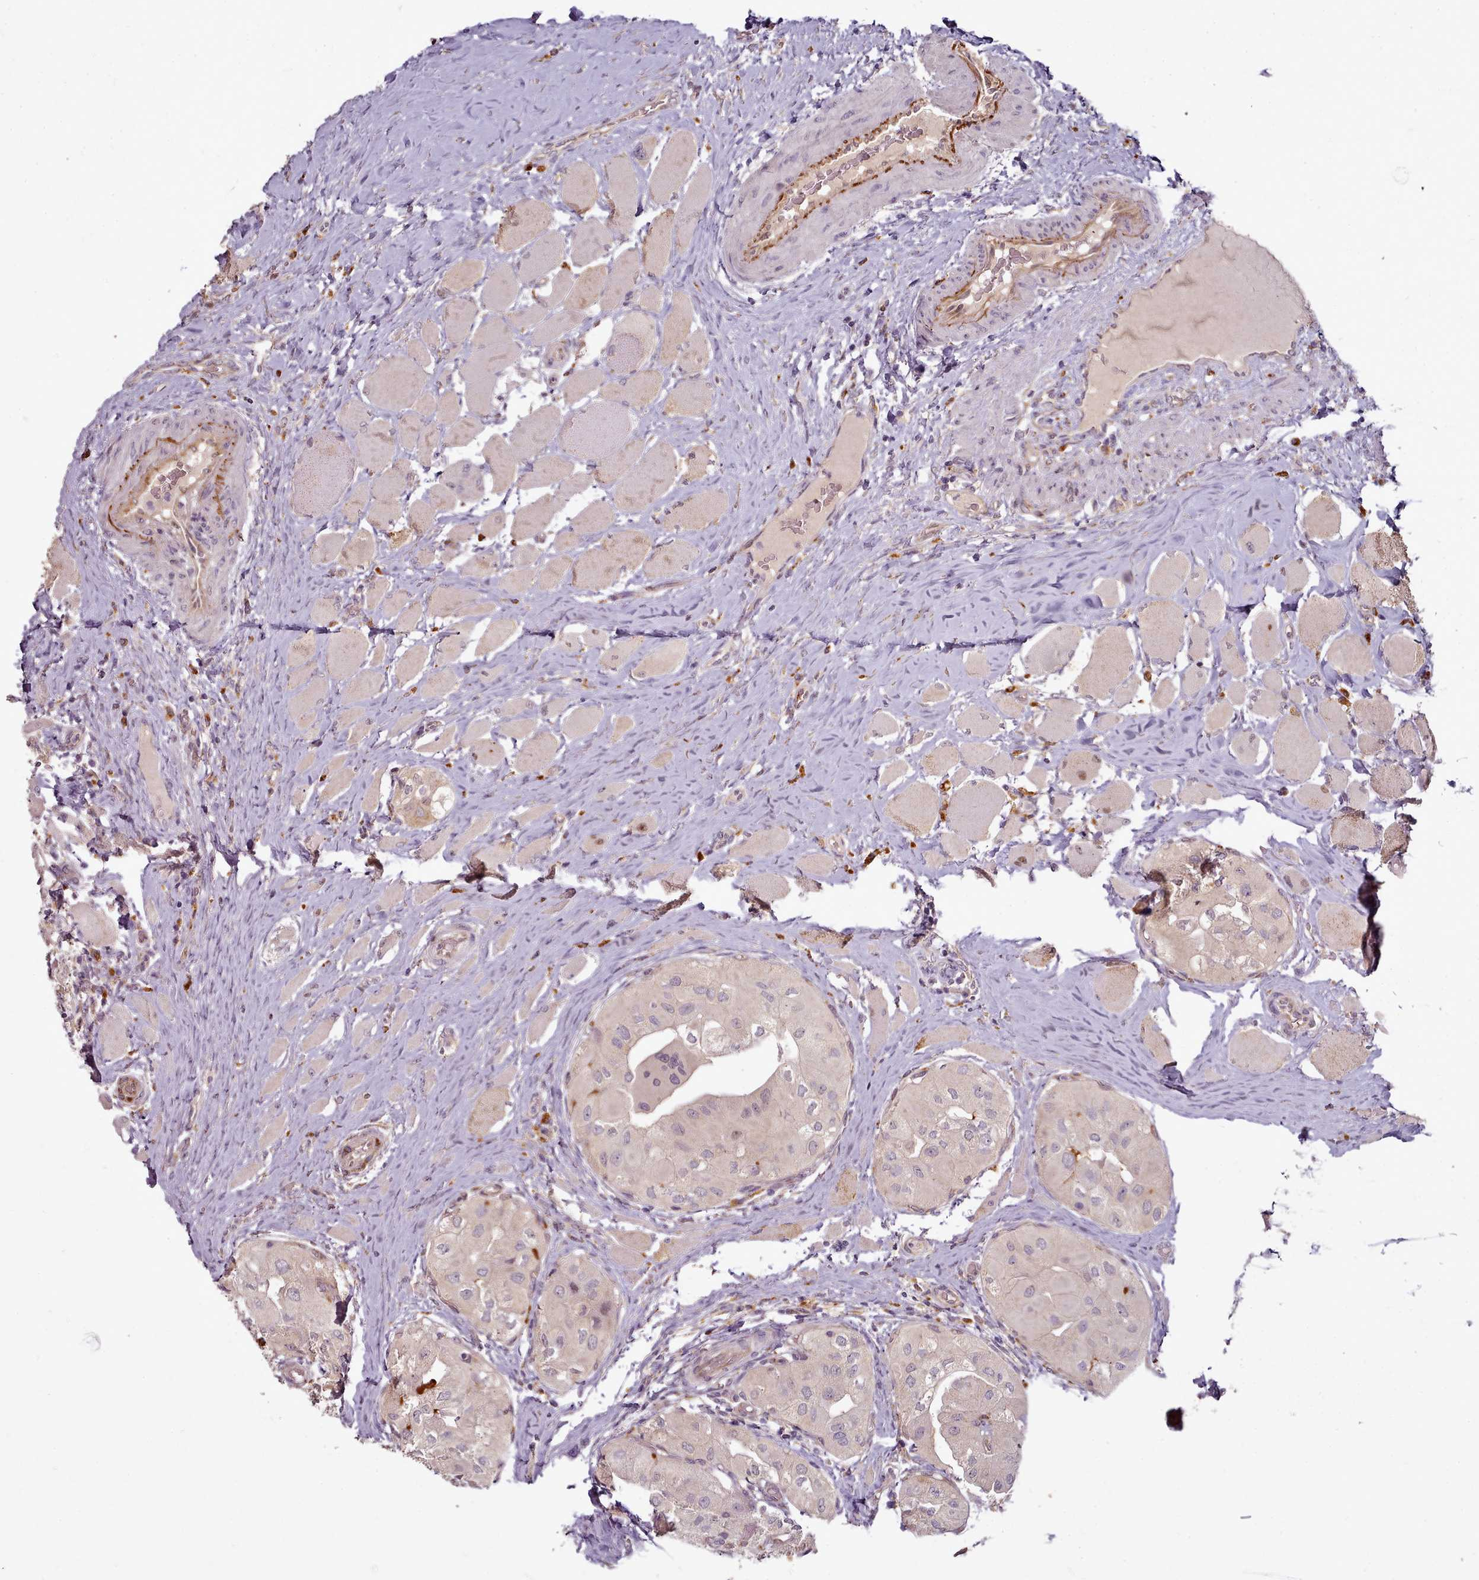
{"staining": {"intensity": "negative", "quantity": "none", "location": "none"}, "tissue": "thyroid cancer", "cell_type": "Tumor cells", "image_type": "cancer", "snomed": [{"axis": "morphology", "description": "Papillary adenocarcinoma, NOS"}, {"axis": "topography", "description": "Thyroid gland"}], "caption": "DAB immunohistochemical staining of thyroid cancer demonstrates no significant staining in tumor cells.", "gene": "C1QTNF5", "patient": {"sex": "female", "age": 59}}